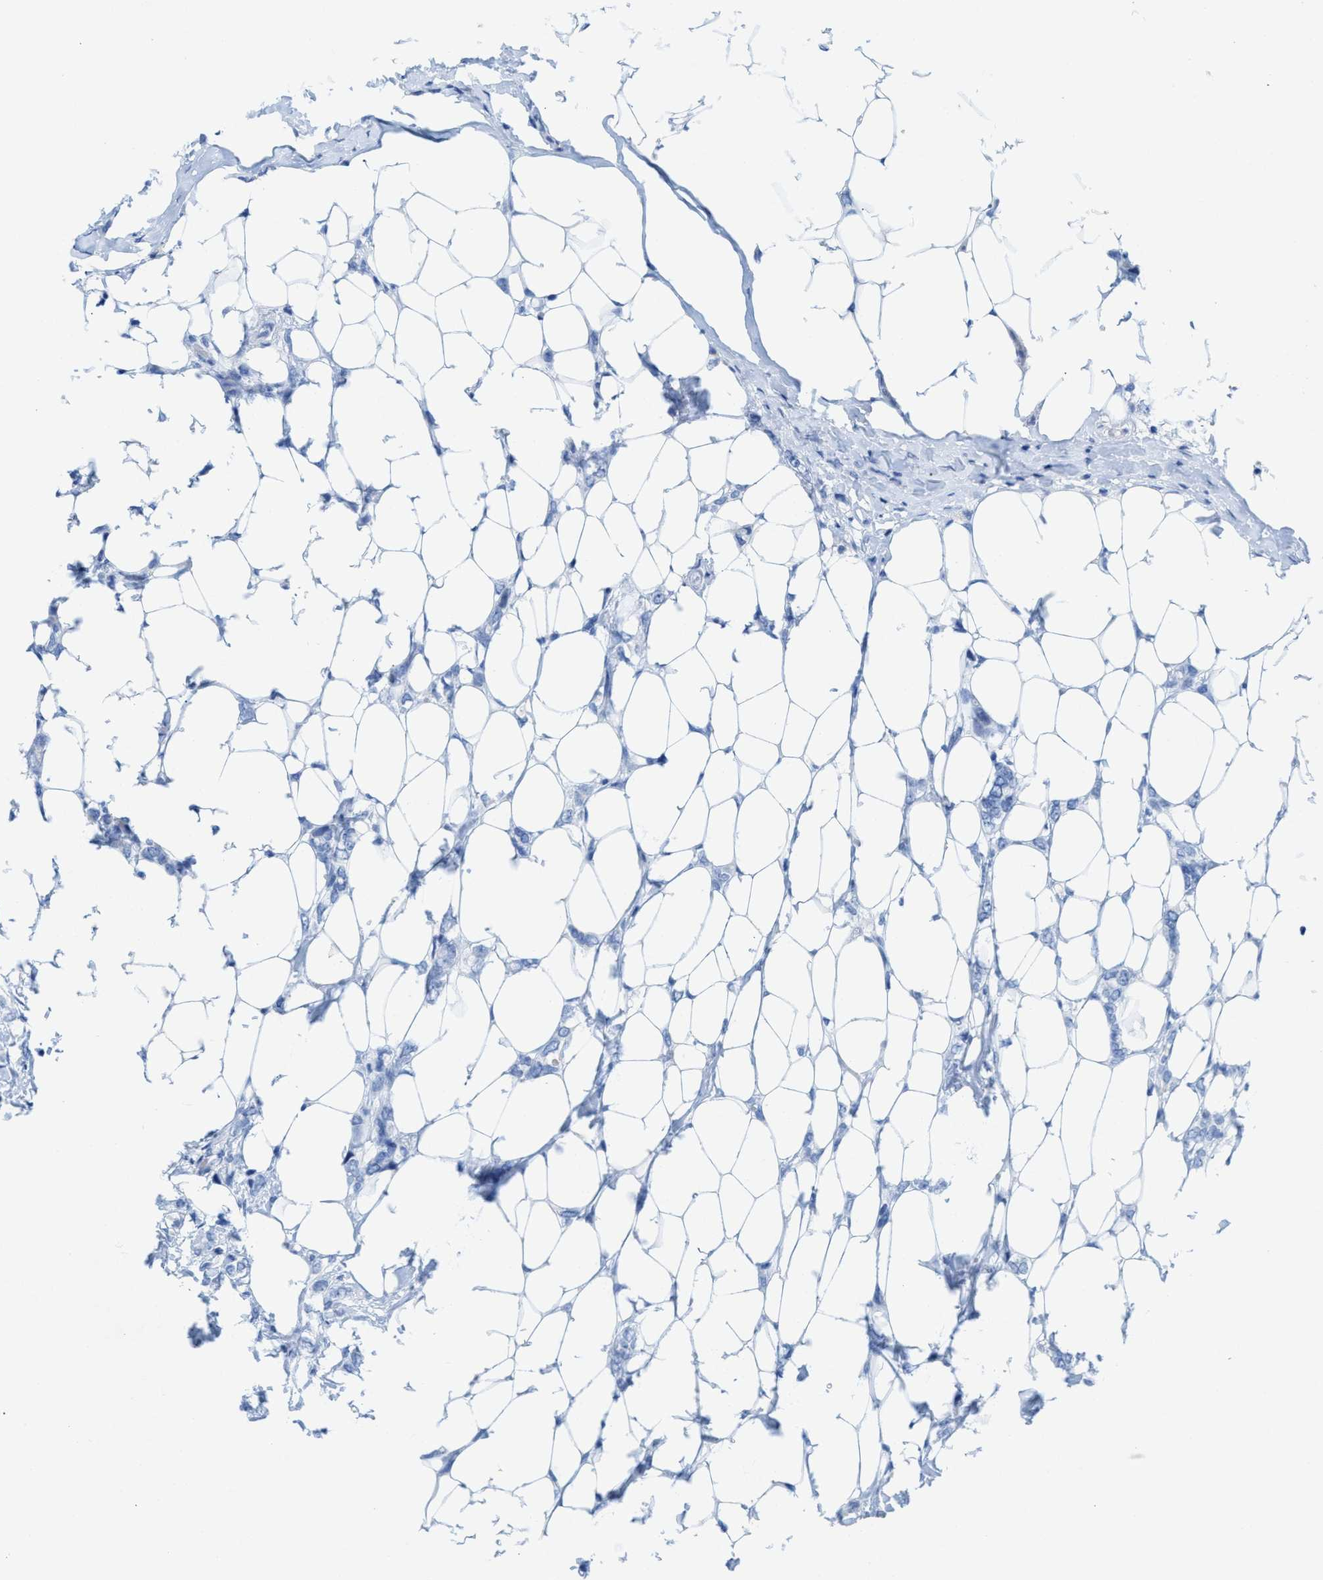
{"staining": {"intensity": "negative", "quantity": "none", "location": "none"}, "tissue": "breast cancer", "cell_type": "Tumor cells", "image_type": "cancer", "snomed": [{"axis": "morphology", "description": "Normal tissue, NOS"}, {"axis": "morphology", "description": "Lobular carcinoma"}, {"axis": "topography", "description": "Breast"}], "caption": "Tumor cells are negative for protein expression in human lobular carcinoma (breast).", "gene": "ANKFN1", "patient": {"sex": "female", "age": 47}}